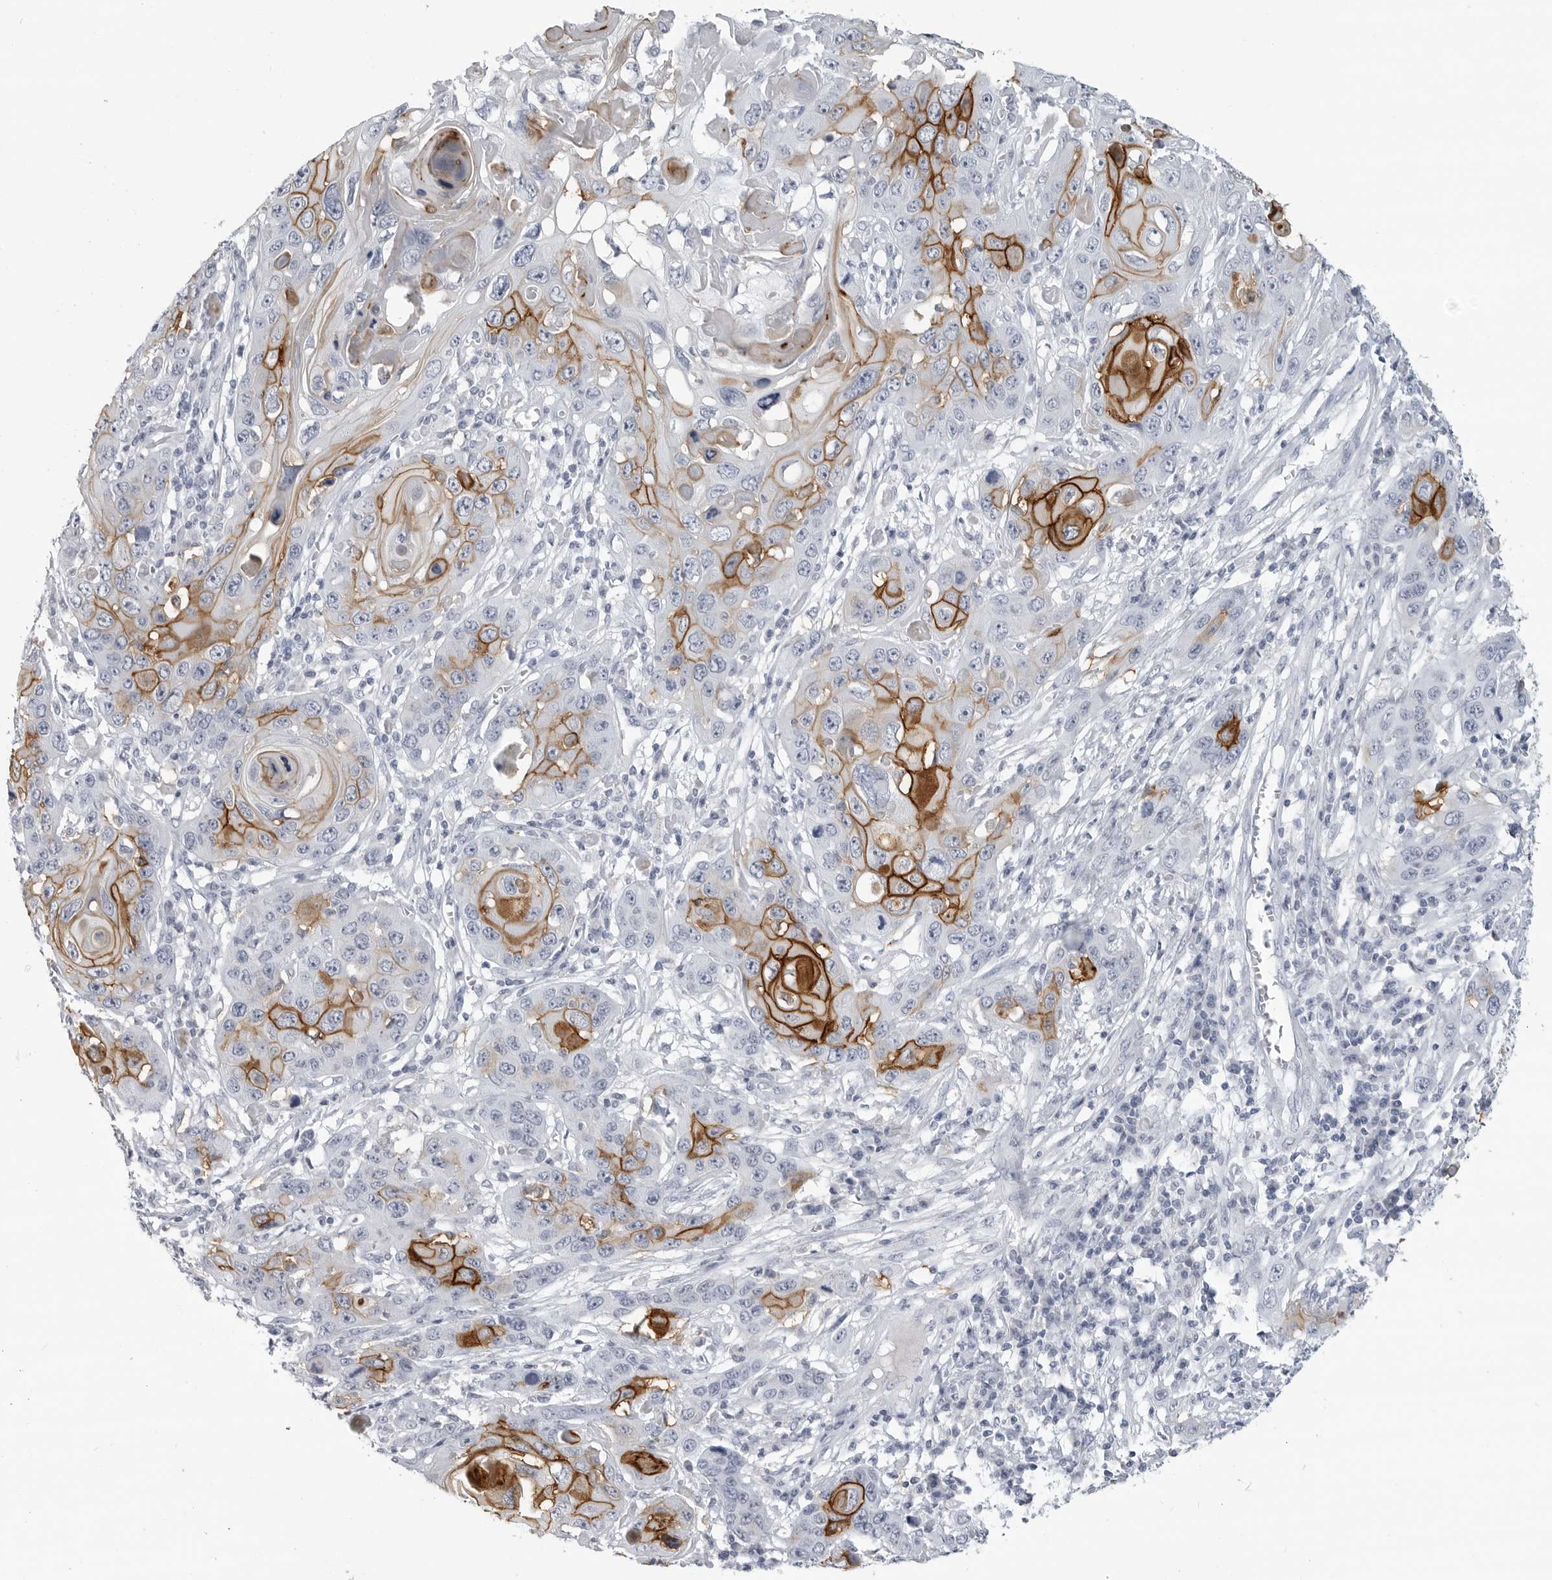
{"staining": {"intensity": "strong", "quantity": "25%-75%", "location": "cytoplasmic/membranous"}, "tissue": "skin cancer", "cell_type": "Tumor cells", "image_type": "cancer", "snomed": [{"axis": "morphology", "description": "Squamous cell carcinoma, NOS"}, {"axis": "topography", "description": "Skin"}], "caption": "Tumor cells demonstrate high levels of strong cytoplasmic/membranous expression in approximately 25%-75% of cells in human skin squamous cell carcinoma.", "gene": "LY6D", "patient": {"sex": "male", "age": 55}}